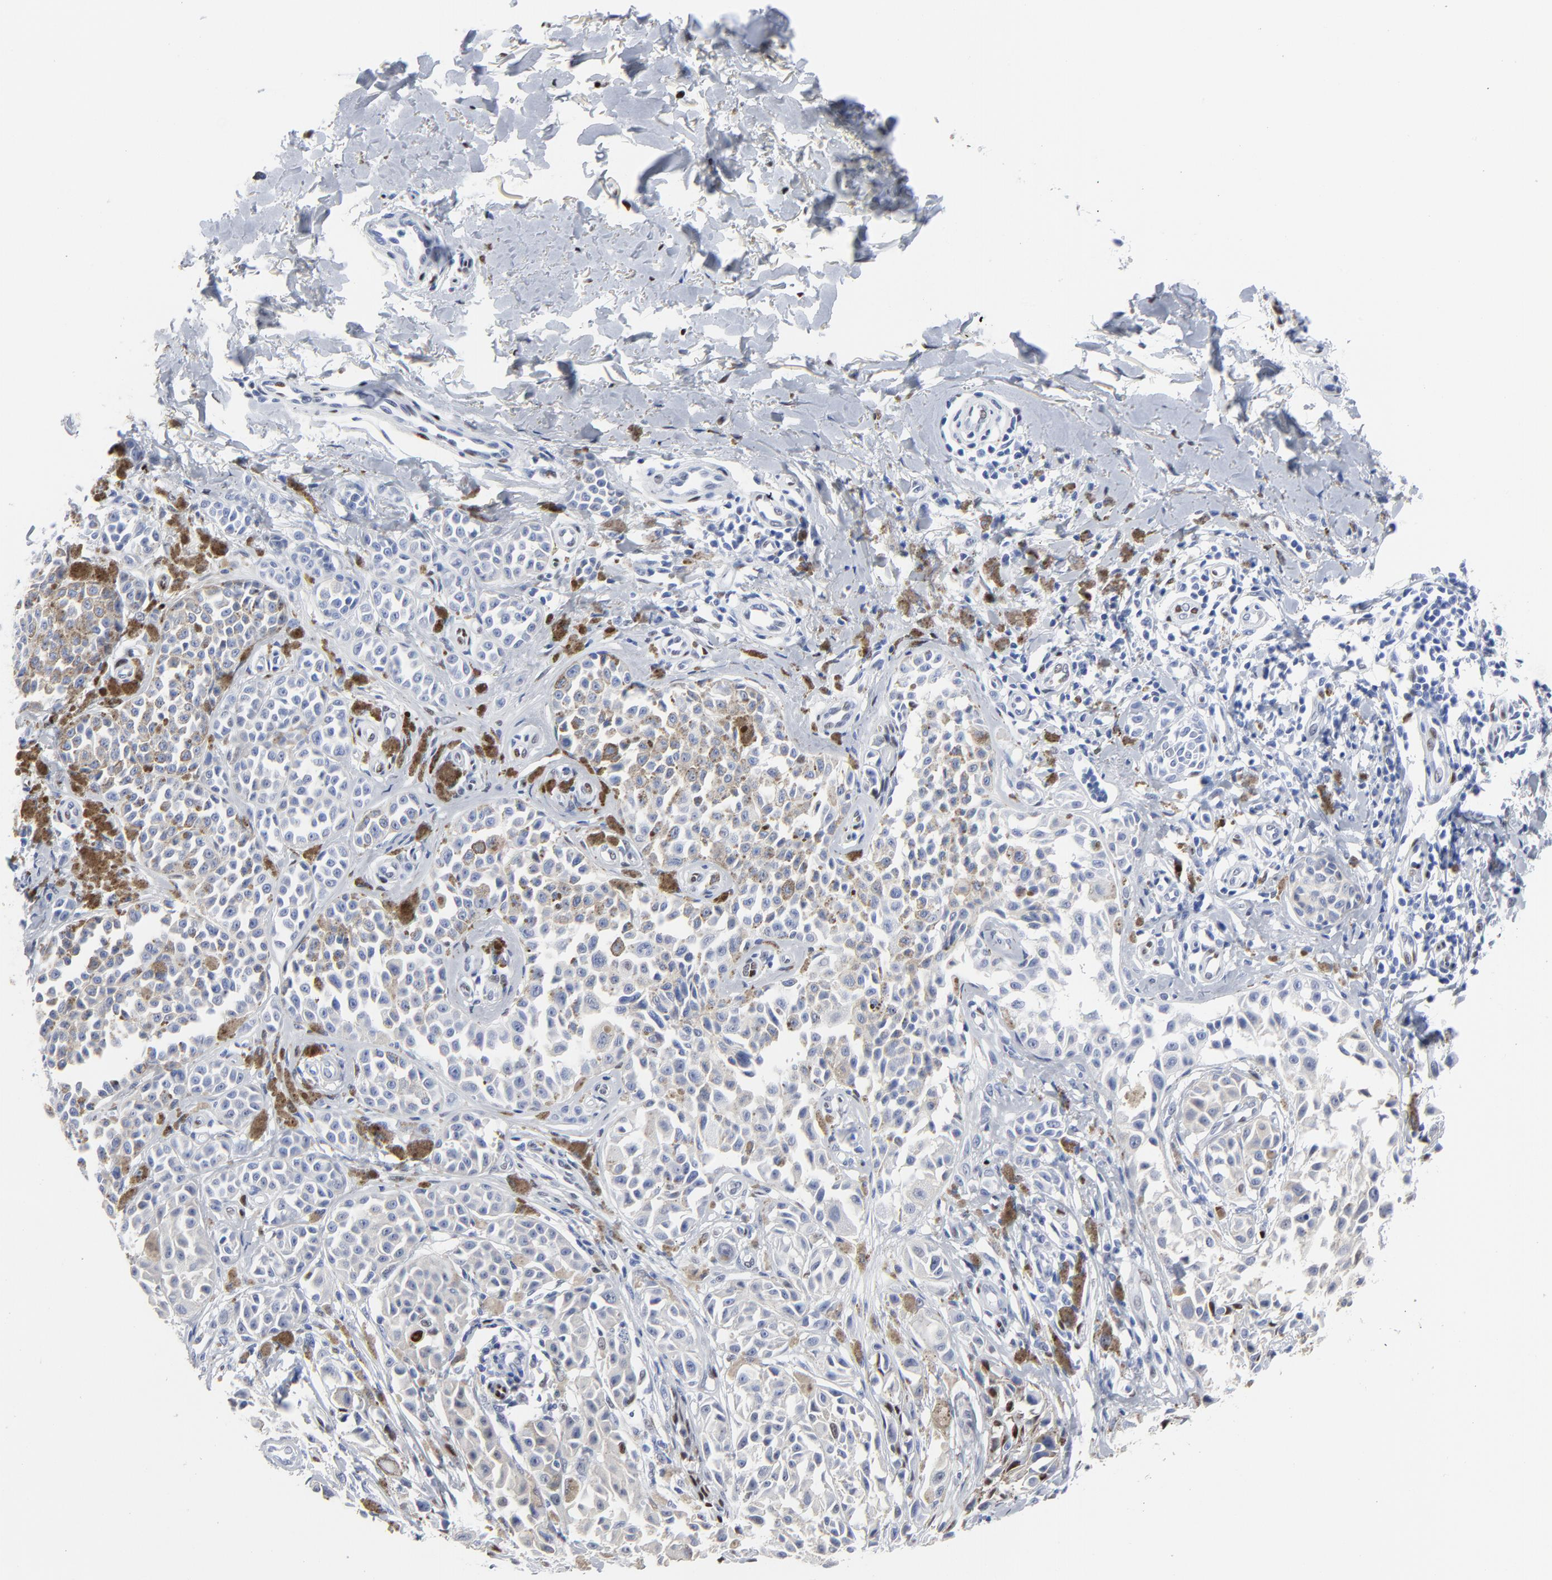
{"staining": {"intensity": "negative", "quantity": "none", "location": "none"}, "tissue": "melanoma", "cell_type": "Tumor cells", "image_type": "cancer", "snomed": [{"axis": "morphology", "description": "Malignant melanoma, NOS"}, {"axis": "topography", "description": "Skin"}], "caption": "IHC of human melanoma exhibits no positivity in tumor cells.", "gene": "JUN", "patient": {"sex": "female", "age": 38}}